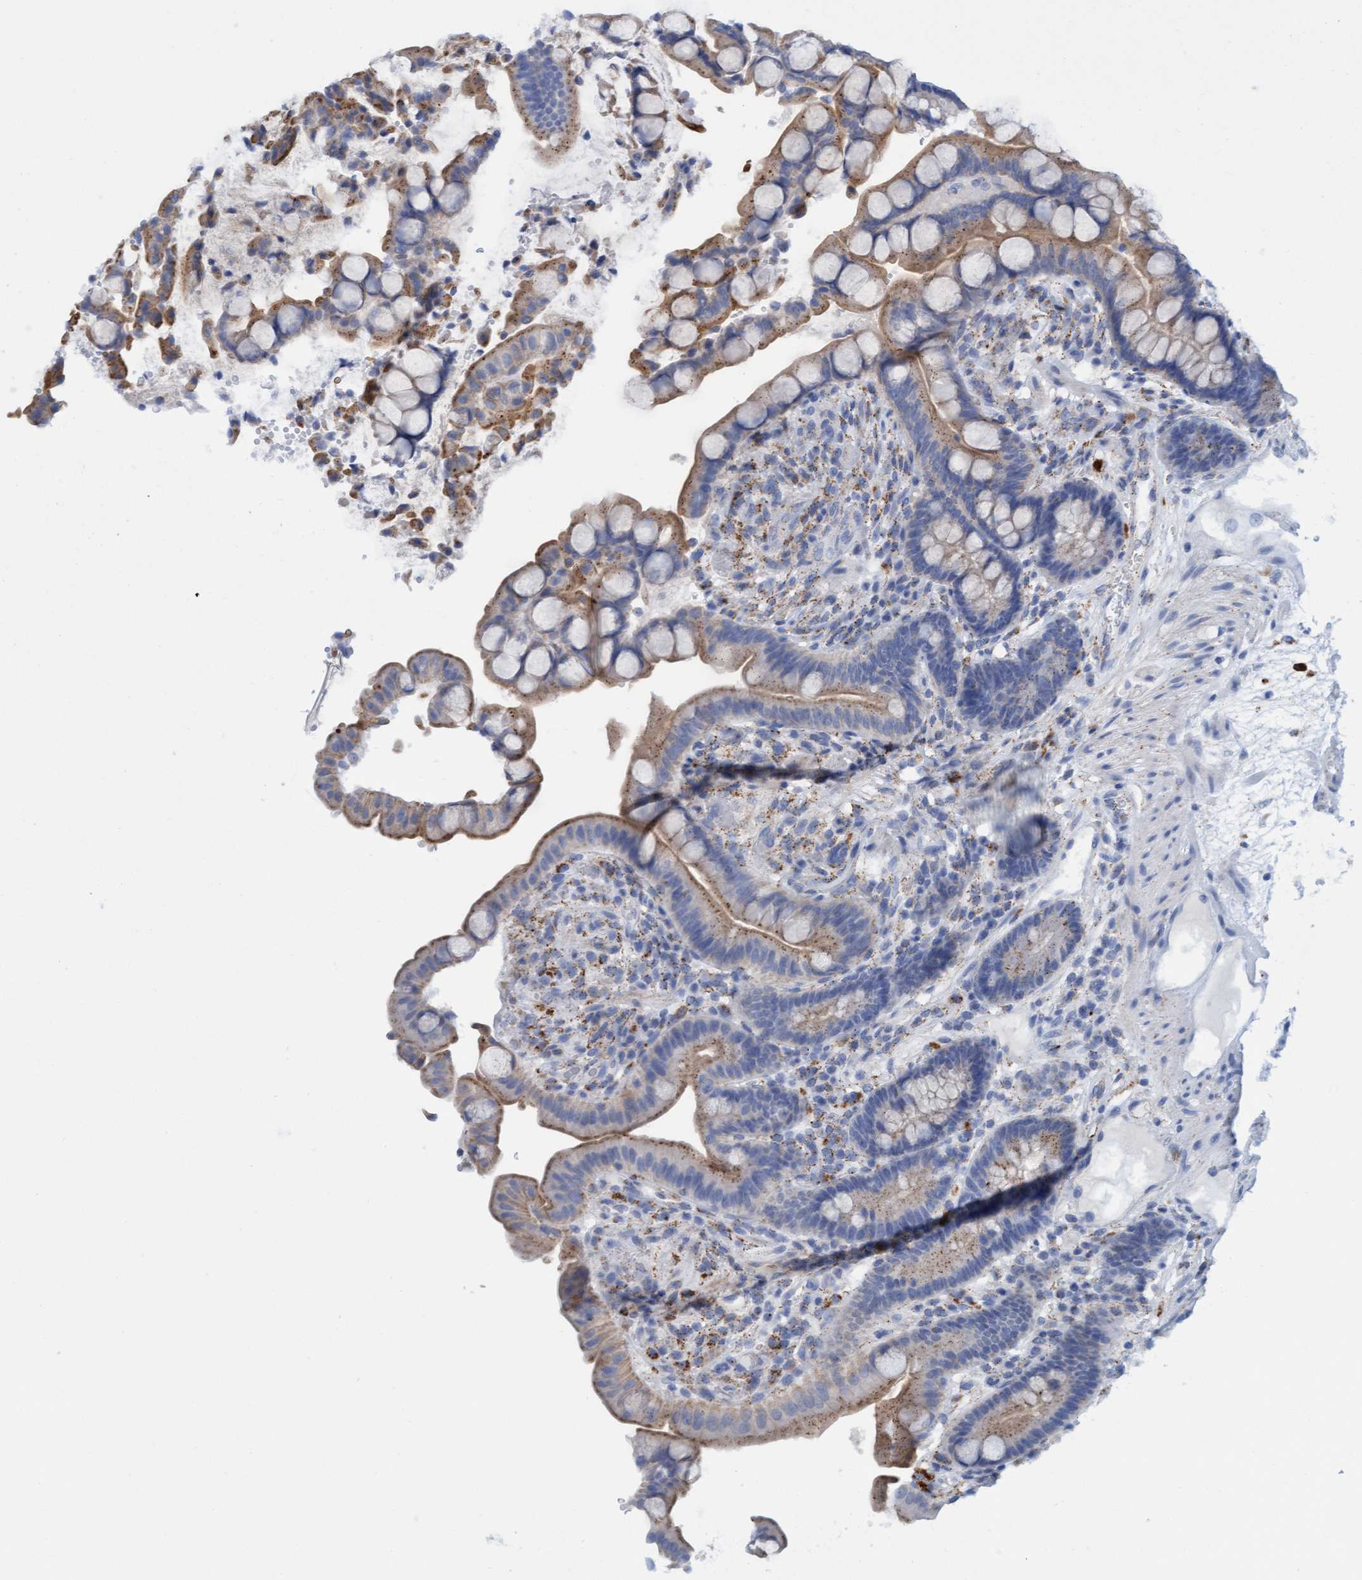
{"staining": {"intensity": "negative", "quantity": "none", "location": "none"}, "tissue": "colon", "cell_type": "Endothelial cells", "image_type": "normal", "snomed": [{"axis": "morphology", "description": "Normal tissue, NOS"}, {"axis": "topography", "description": "Colon"}], "caption": "An image of human colon is negative for staining in endothelial cells. (Immunohistochemistry, brightfield microscopy, high magnification).", "gene": "SGSH", "patient": {"sex": "male", "age": 73}}